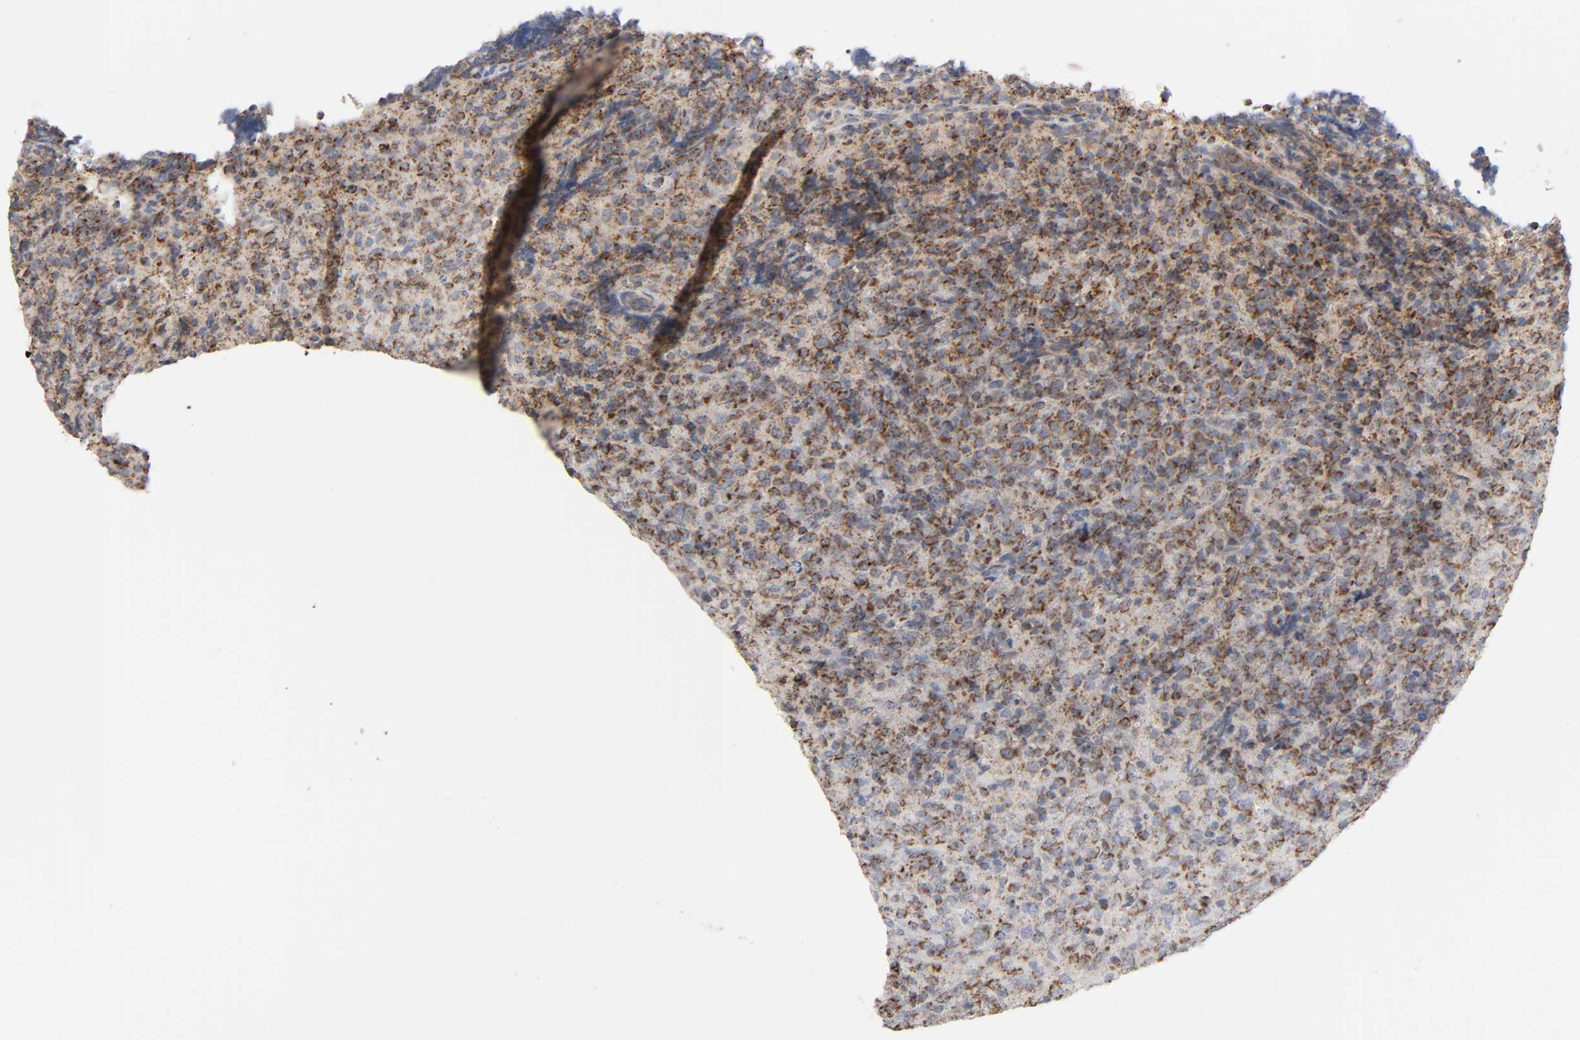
{"staining": {"intensity": "strong", "quantity": ">75%", "location": "cytoplasmic/membranous"}, "tissue": "lymphoma", "cell_type": "Tumor cells", "image_type": "cancer", "snomed": [{"axis": "morphology", "description": "Malignant lymphoma, non-Hodgkin's type, High grade"}, {"axis": "topography", "description": "Tonsil"}], "caption": "This micrograph reveals malignant lymphoma, non-Hodgkin's type (high-grade) stained with immunohistochemistry to label a protein in brown. The cytoplasmic/membranous of tumor cells show strong positivity for the protein. Nuclei are counter-stained blue.", "gene": "SYT16", "patient": {"sex": "female", "age": 36}}